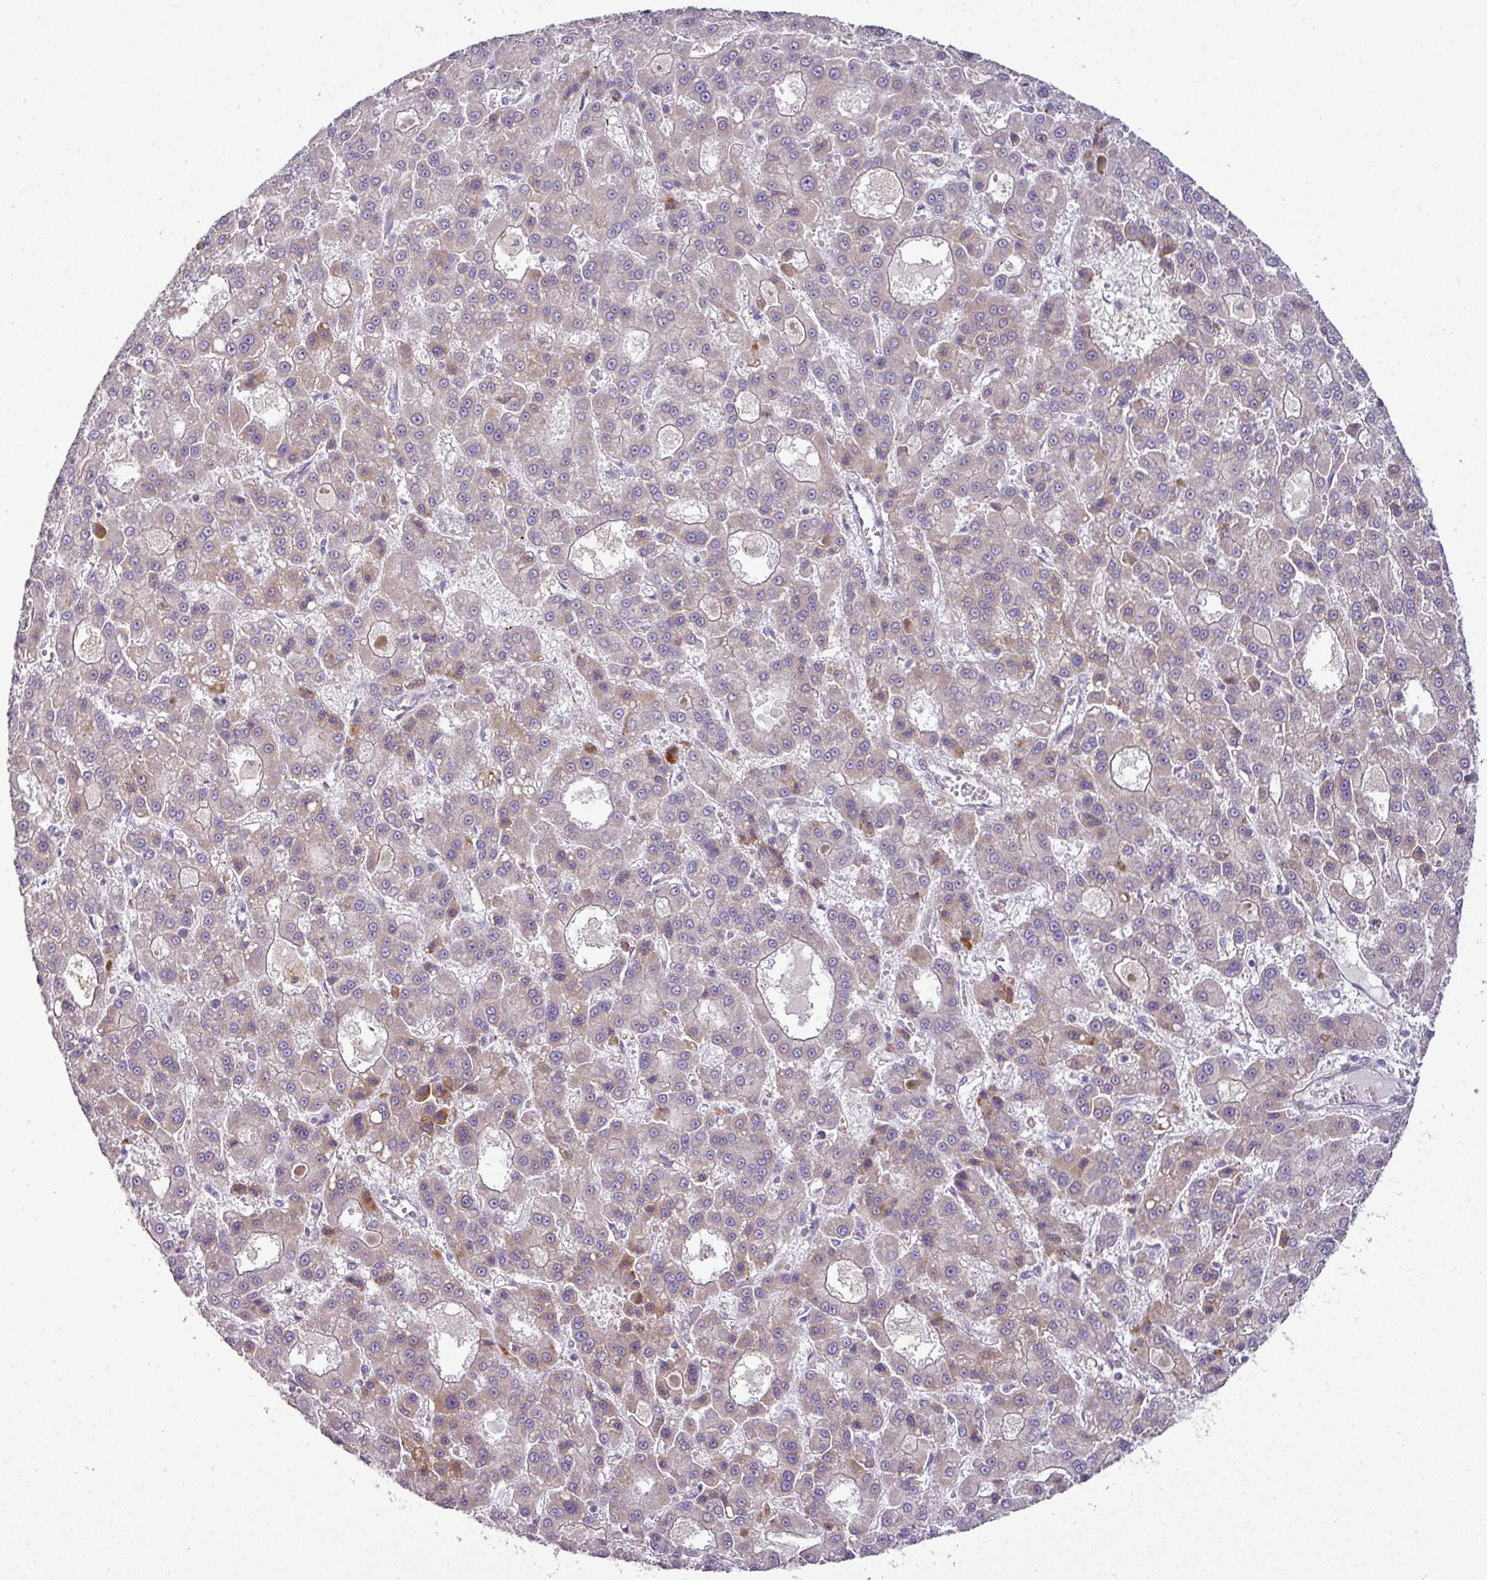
{"staining": {"intensity": "moderate", "quantity": "<25%", "location": "cytoplasmic/membranous"}, "tissue": "liver cancer", "cell_type": "Tumor cells", "image_type": "cancer", "snomed": [{"axis": "morphology", "description": "Carcinoma, Hepatocellular, NOS"}, {"axis": "topography", "description": "Liver"}], "caption": "Protein positivity by immunohistochemistry displays moderate cytoplasmic/membranous expression in approximately <25% of tumor cells in liver cancer.", "gene": "ATP6V1F", "patient": {"sex": "male", "age": 70}}